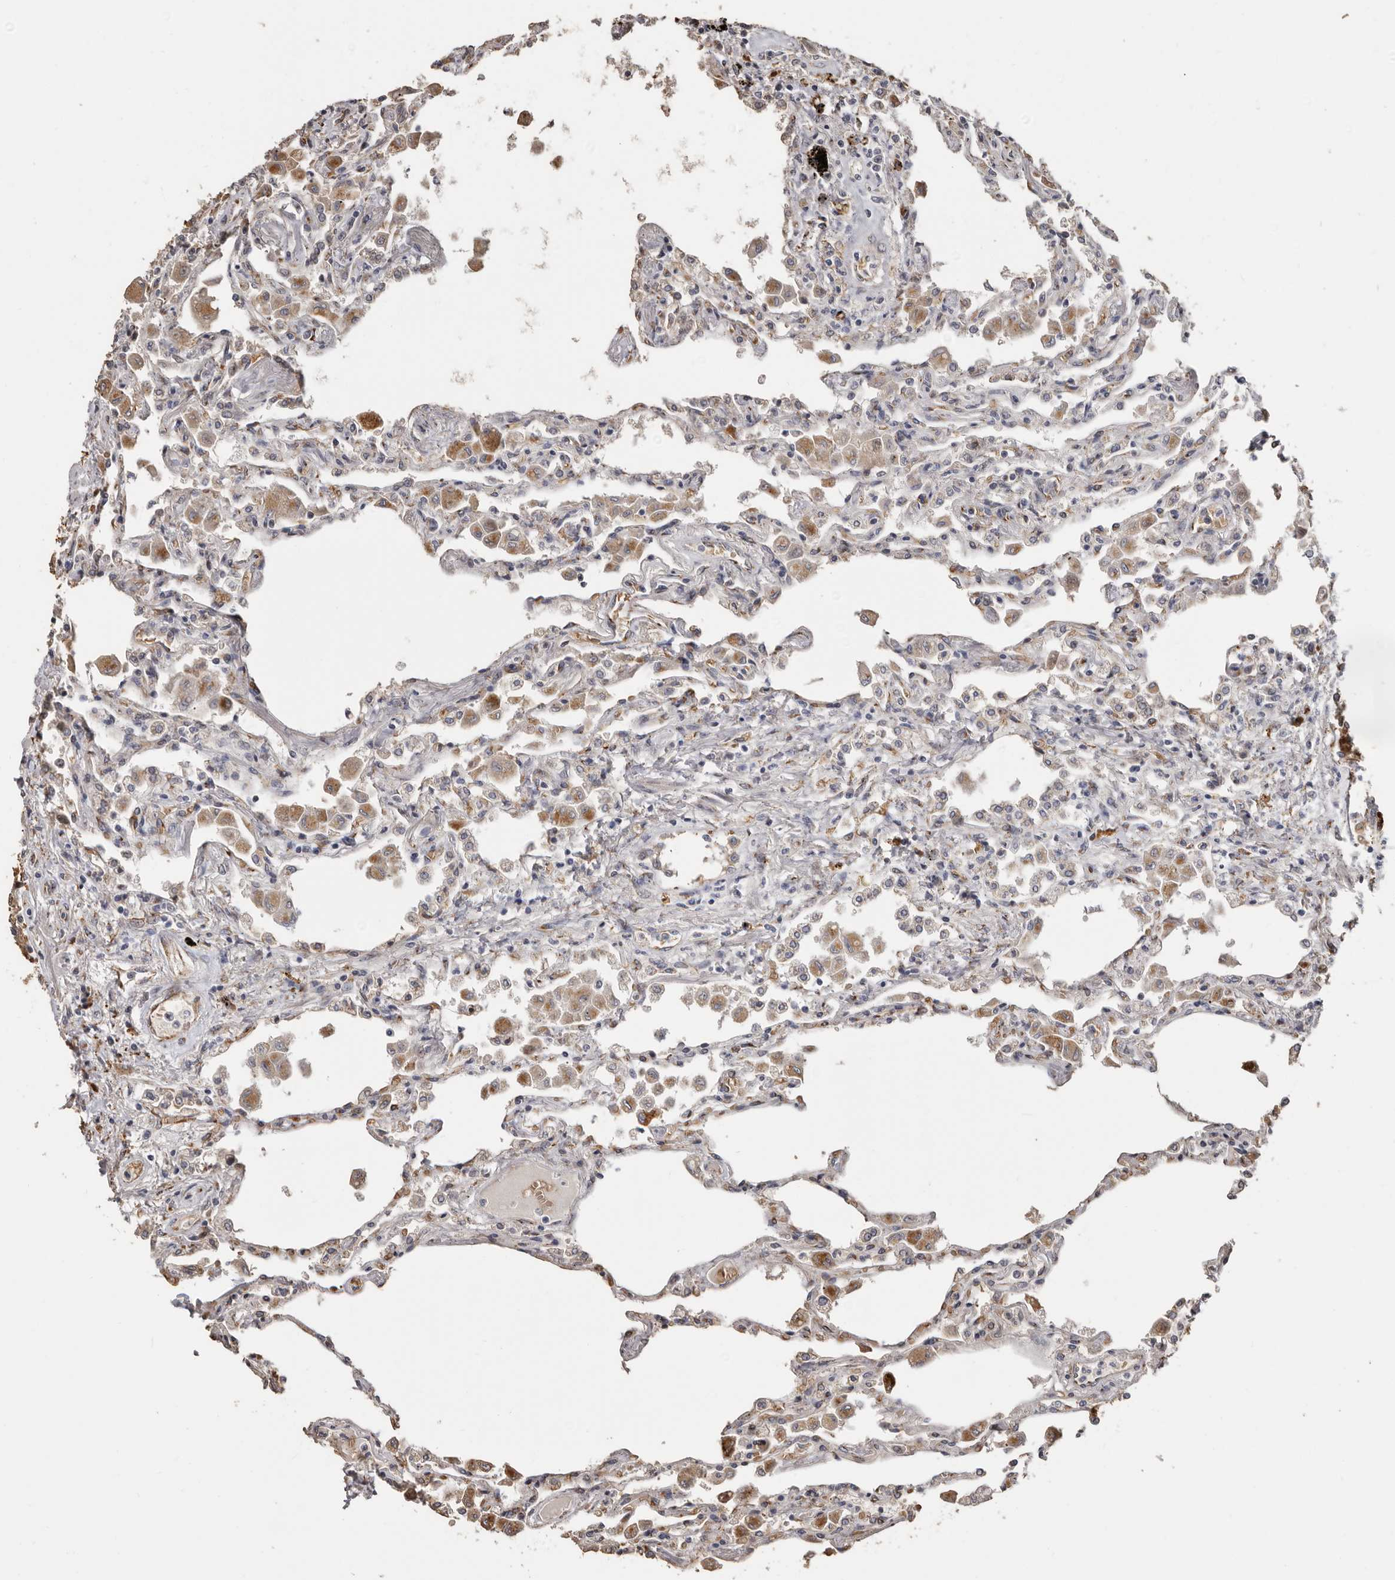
{"staining": {"intensity": "moderate", "quantity": "<25%", "location": "cytoplasmic/membranous"}, "tissue": "lung", "cell_type": "Alveolar cells", "image_type": "normal", "snomed": [{"axis": "morphology", "description": "Normal tissue, NOS"}, {"axis": "topography", "description": "Bronchus"}, {"axis": "topography", "description": "Lung"}], "caption": "Immunohistochemical staining of unremarkable human lung exhibits moderate cytoplasmic/membranous protein expression in approximately <25% of alveolar cells. (brown staining indicates protein expression, while blue staining denotes nuclei).", "gene": "ENTREP1", "patient": {"sex": "female", "age": 49}}